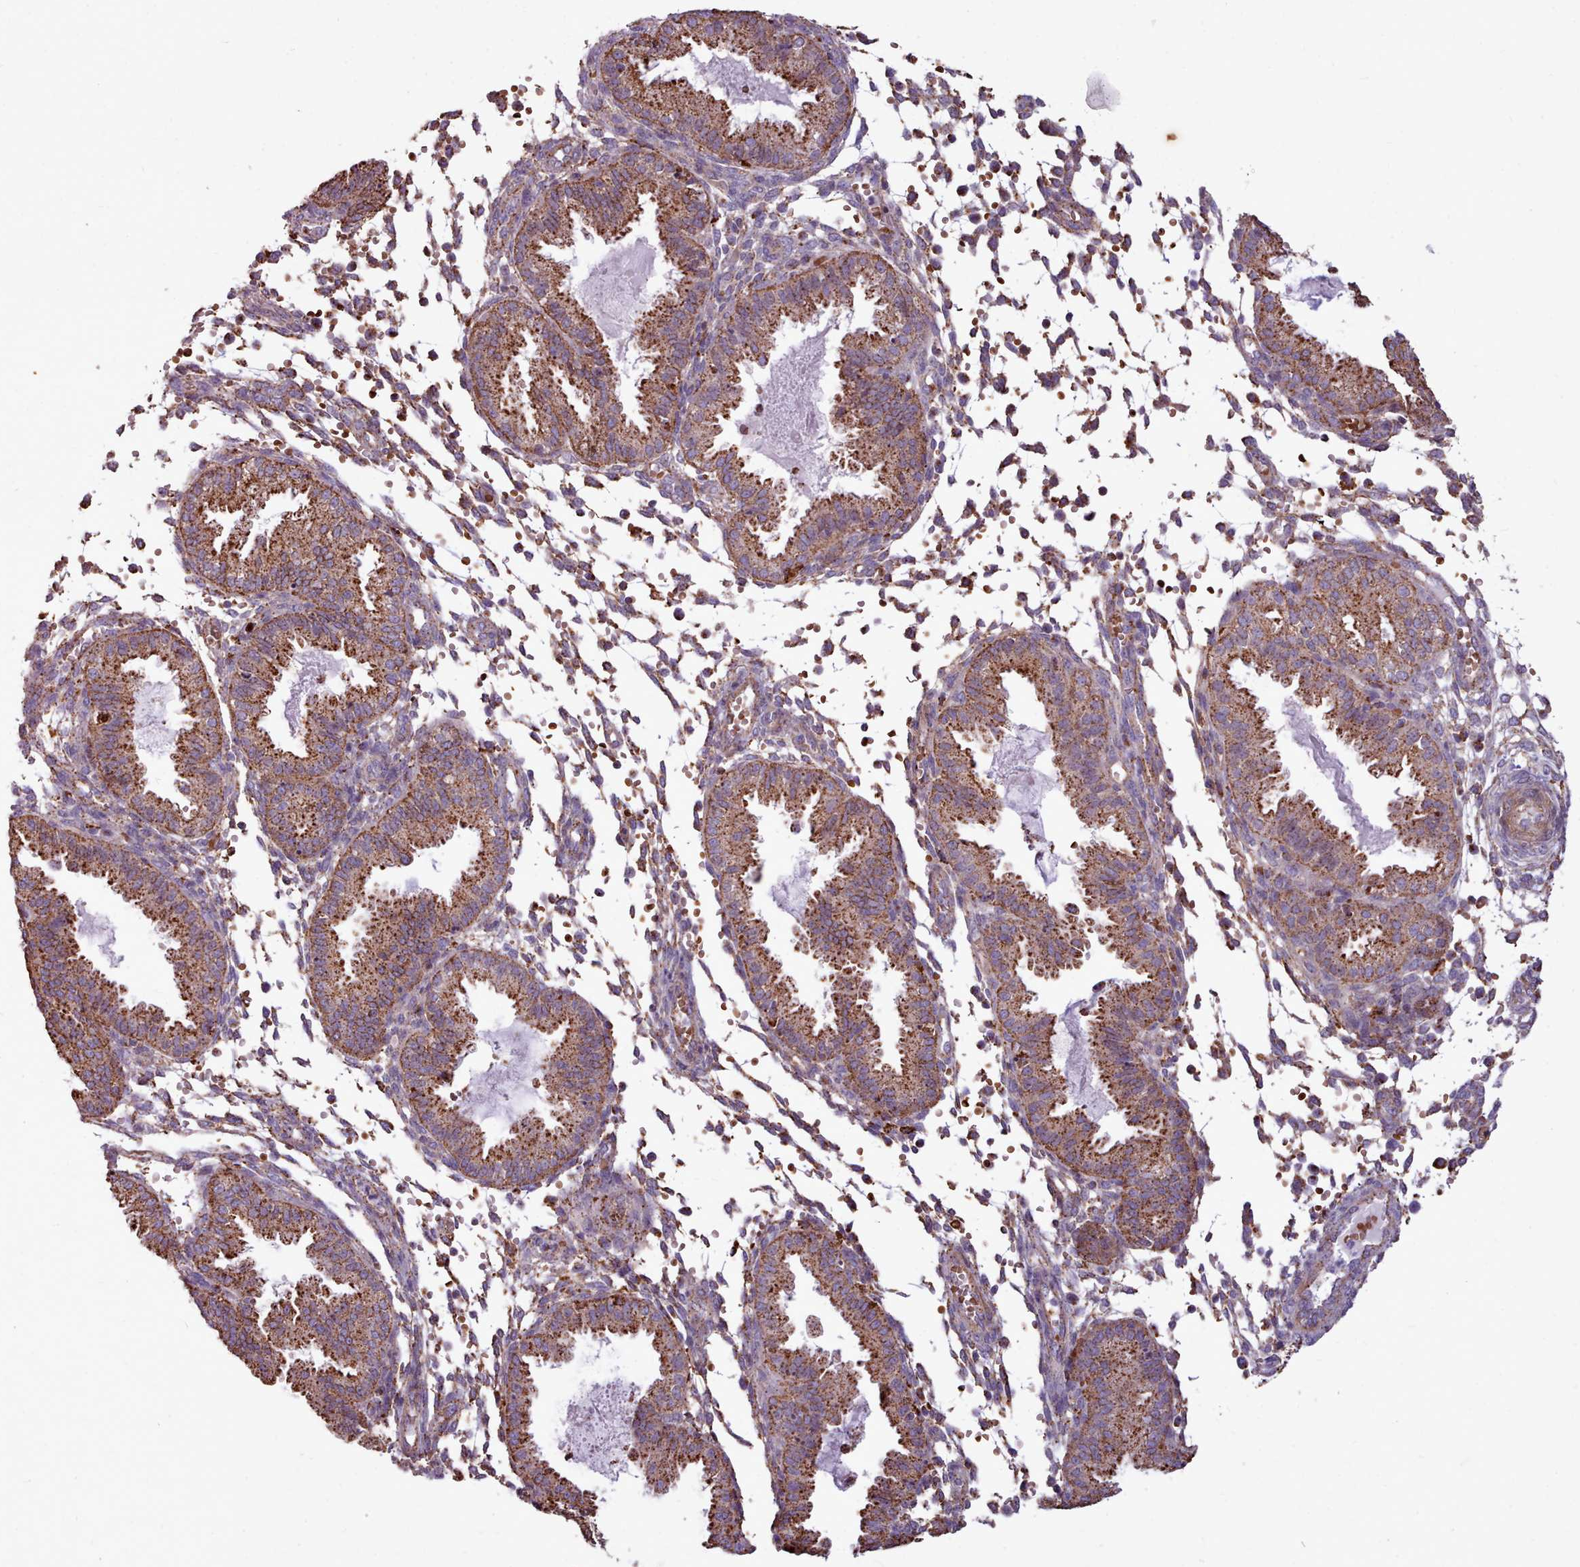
{"staining": {"intensity": "moderate", "quantity": "25%-75%", "location": "cytoplasmic/membranous"}, "tissue": "endometrium", "cell_type": "Cells in endometrial stroma", "image_type": "normal", "snomed": [{"axis": "morphology", "description": "Normal tissue, NOS"}, {"axis": "topography", "description": "Endometrium"}], "caption": "Endometrium stained for a protein demonstrates moderate cytoplasmic/membranous positivity in cells in endometrial stroma. The protein is stained brown, and the nuclei are stained in blue (DAB IHC with brightfield microscopy, high magnification).", "gene": "PACSIN3", "patient": {"sex": "female", "age": 33}}